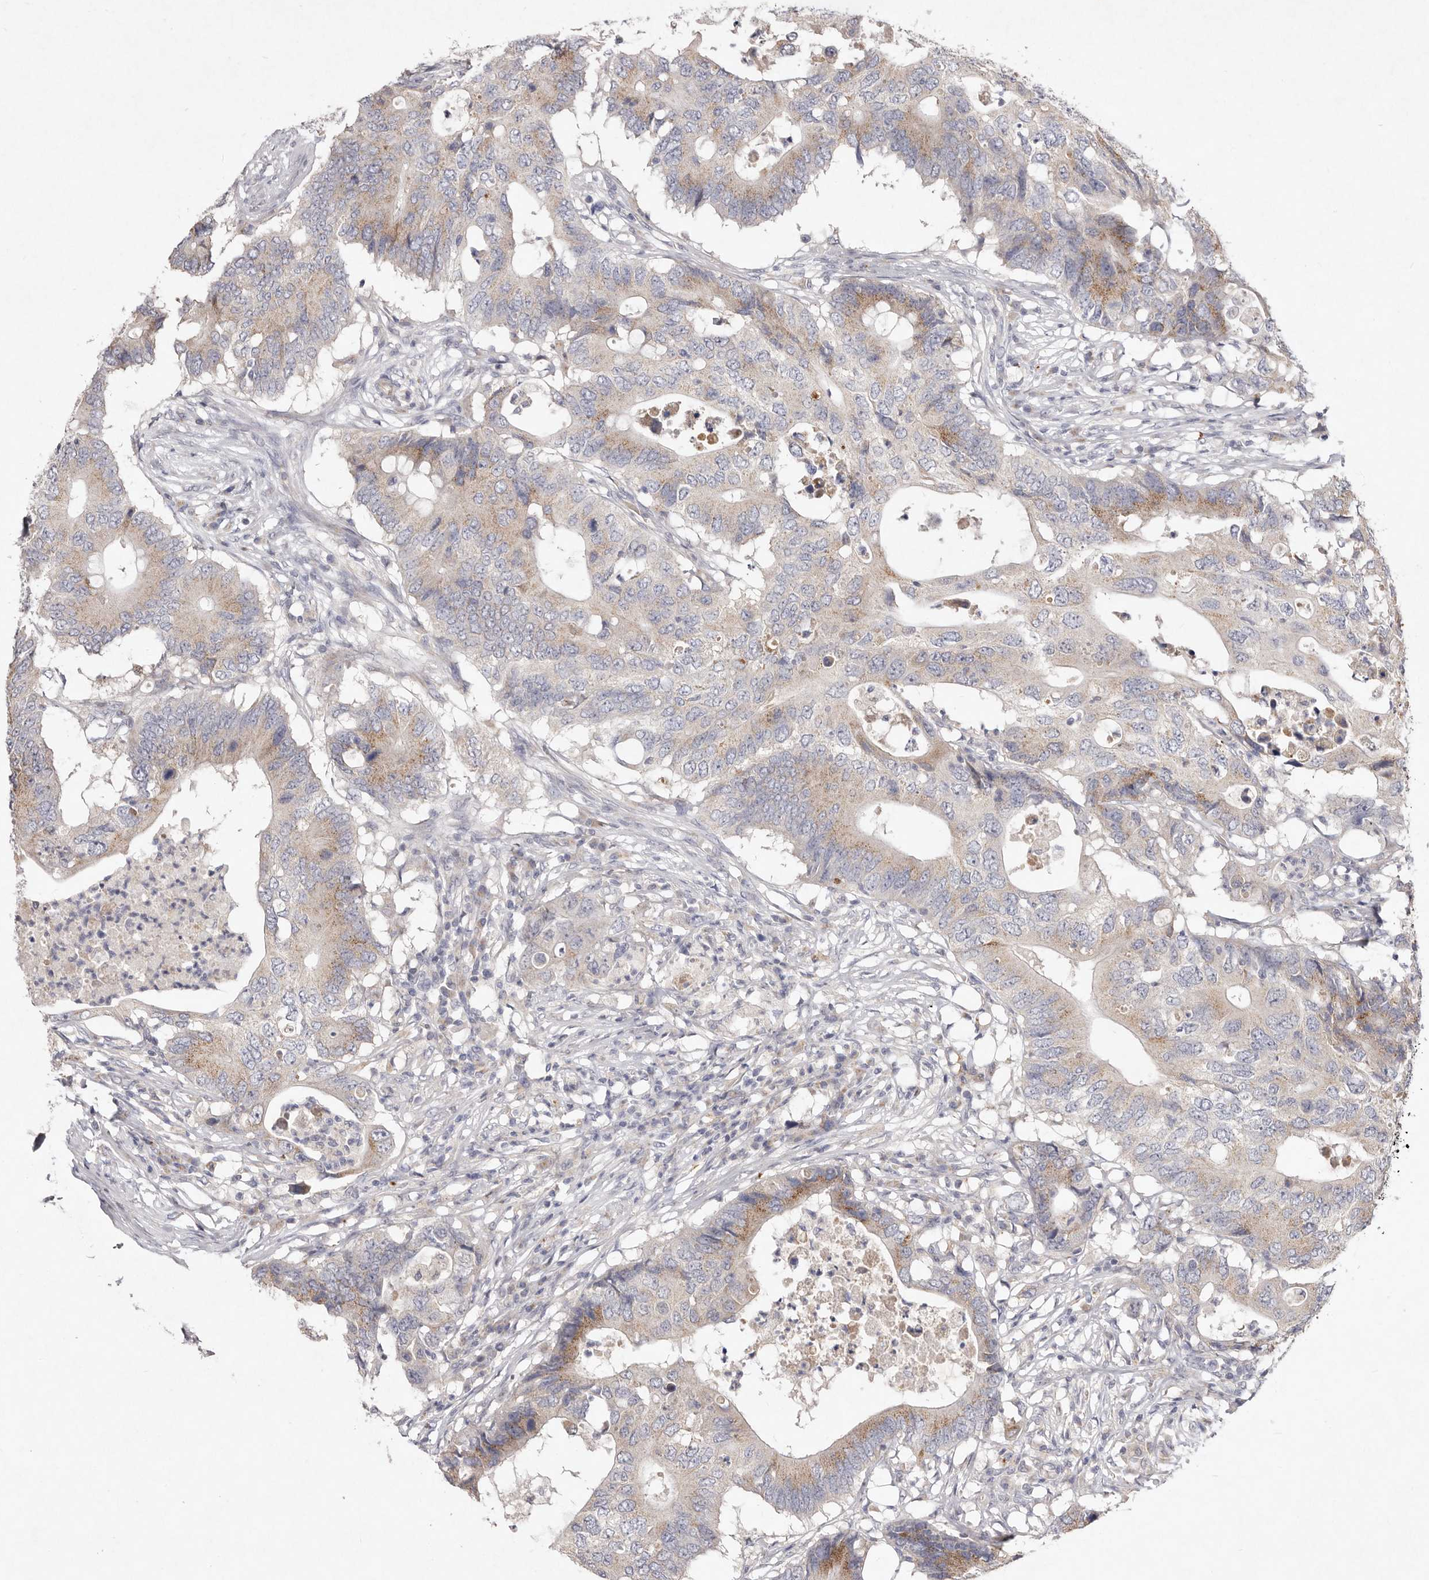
{"staining": {"intensity": "moderate", "quantity": "25%-75%", "location": "cytoplasmic/membranous"}, "tissue": "colorectal cancer", "cell_type": "Tumor cells", "image_type": "cancer", "snomed": [{"axis": "morphology", "description": "Adenocarcinoma, NOS"}, {"axis": "topography", "description": "Colon"}], "caption": "Immunohistochemistry micrograph of human colorectal cancer stained for a protein (brown), which exhibits medium levels of moderate cytoplasmic/membranous staining in about 25%-75% of tumor cells.", "gene": "USP24", "patient": {"sex": "male", "age": 71}}